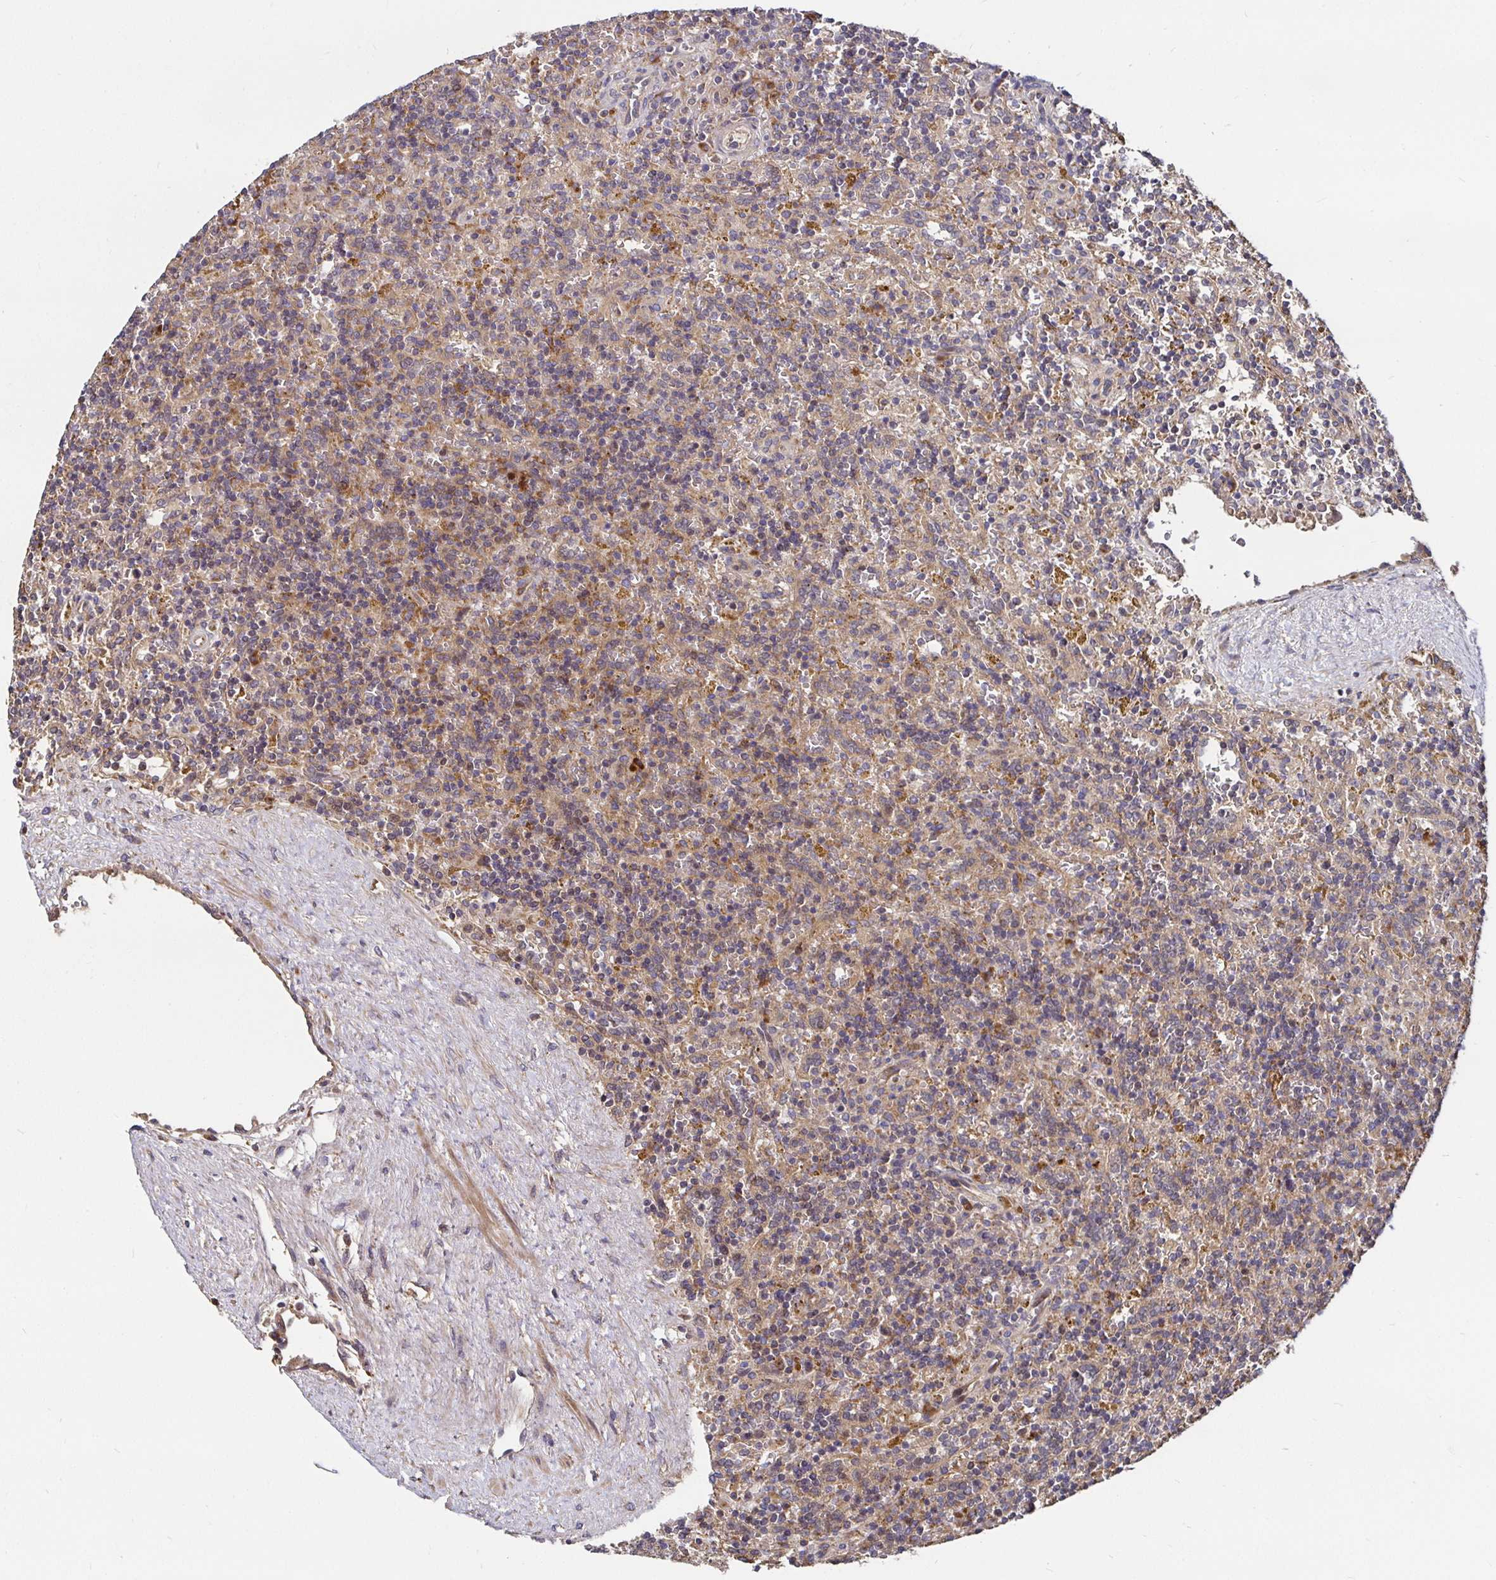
{"staining": {"intensity": "weak", "quantity": "25%-75%", "location": "cytoplasmic/membranous"}, "tissue": "lymphoma", "cell_type": "Tumor cells", "image_type": "cancer", "snomed": [{"axis": "morphology", "description": "Malignant lymphoma, non-Hodgkin's type, Low grade"}, {"axis": "topography", "description": "Spleen"}], "caption": "Low-grade malignant lymphoma, non-Hodgkin's type stained with a brown dye demonstrates weak cytoplasmic/membranous positive staining in about 25%-75% of tumor cells.", "gene": "MLST8", "patient": {"sex": "male", "age": 67}}